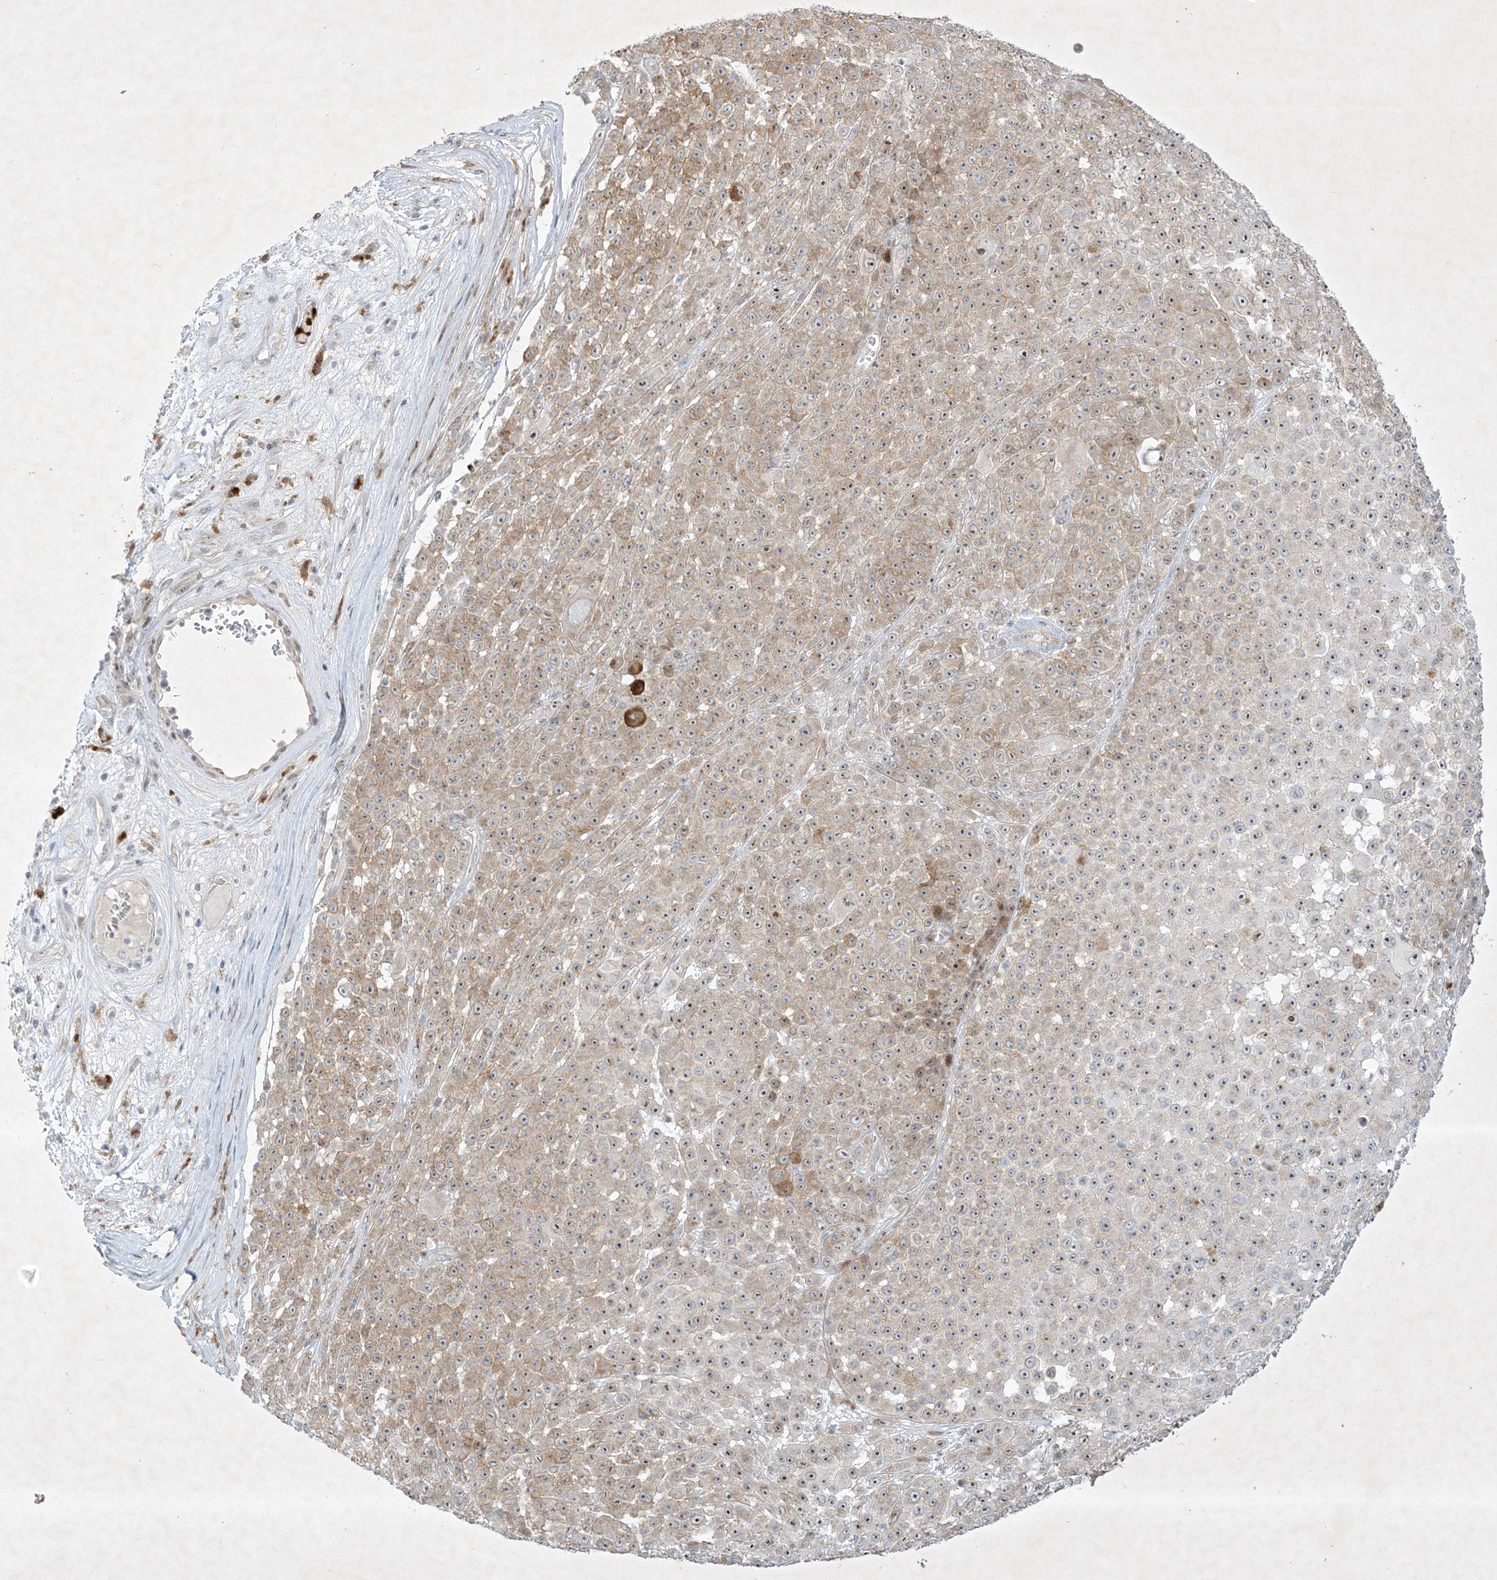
{"staining": {"intensity": "moderate", "quantity": "25%-75%", "location": "cytoplasmic/membranous,nuclear"}, "tissue": "melanoma", "cell_type": "Tumor cells", "image_type": "cancer", "snomed": [{"axis": "morphology", "description": "Malignant melanoma, NOS"}, {"axis": "topography", "description": "Skin"}], "caption": "Protein staining shows moderate cytoplasmic/membranous and nuclear positivity in about 25%-75% of tumor cells in malignant melanoma. (DAB (3,3'-diaminobenzidine) IHC with brightfield microscopy, high magnification).", "gene": "SOGA3", "patient": {"sex": "female", "age": 94}}